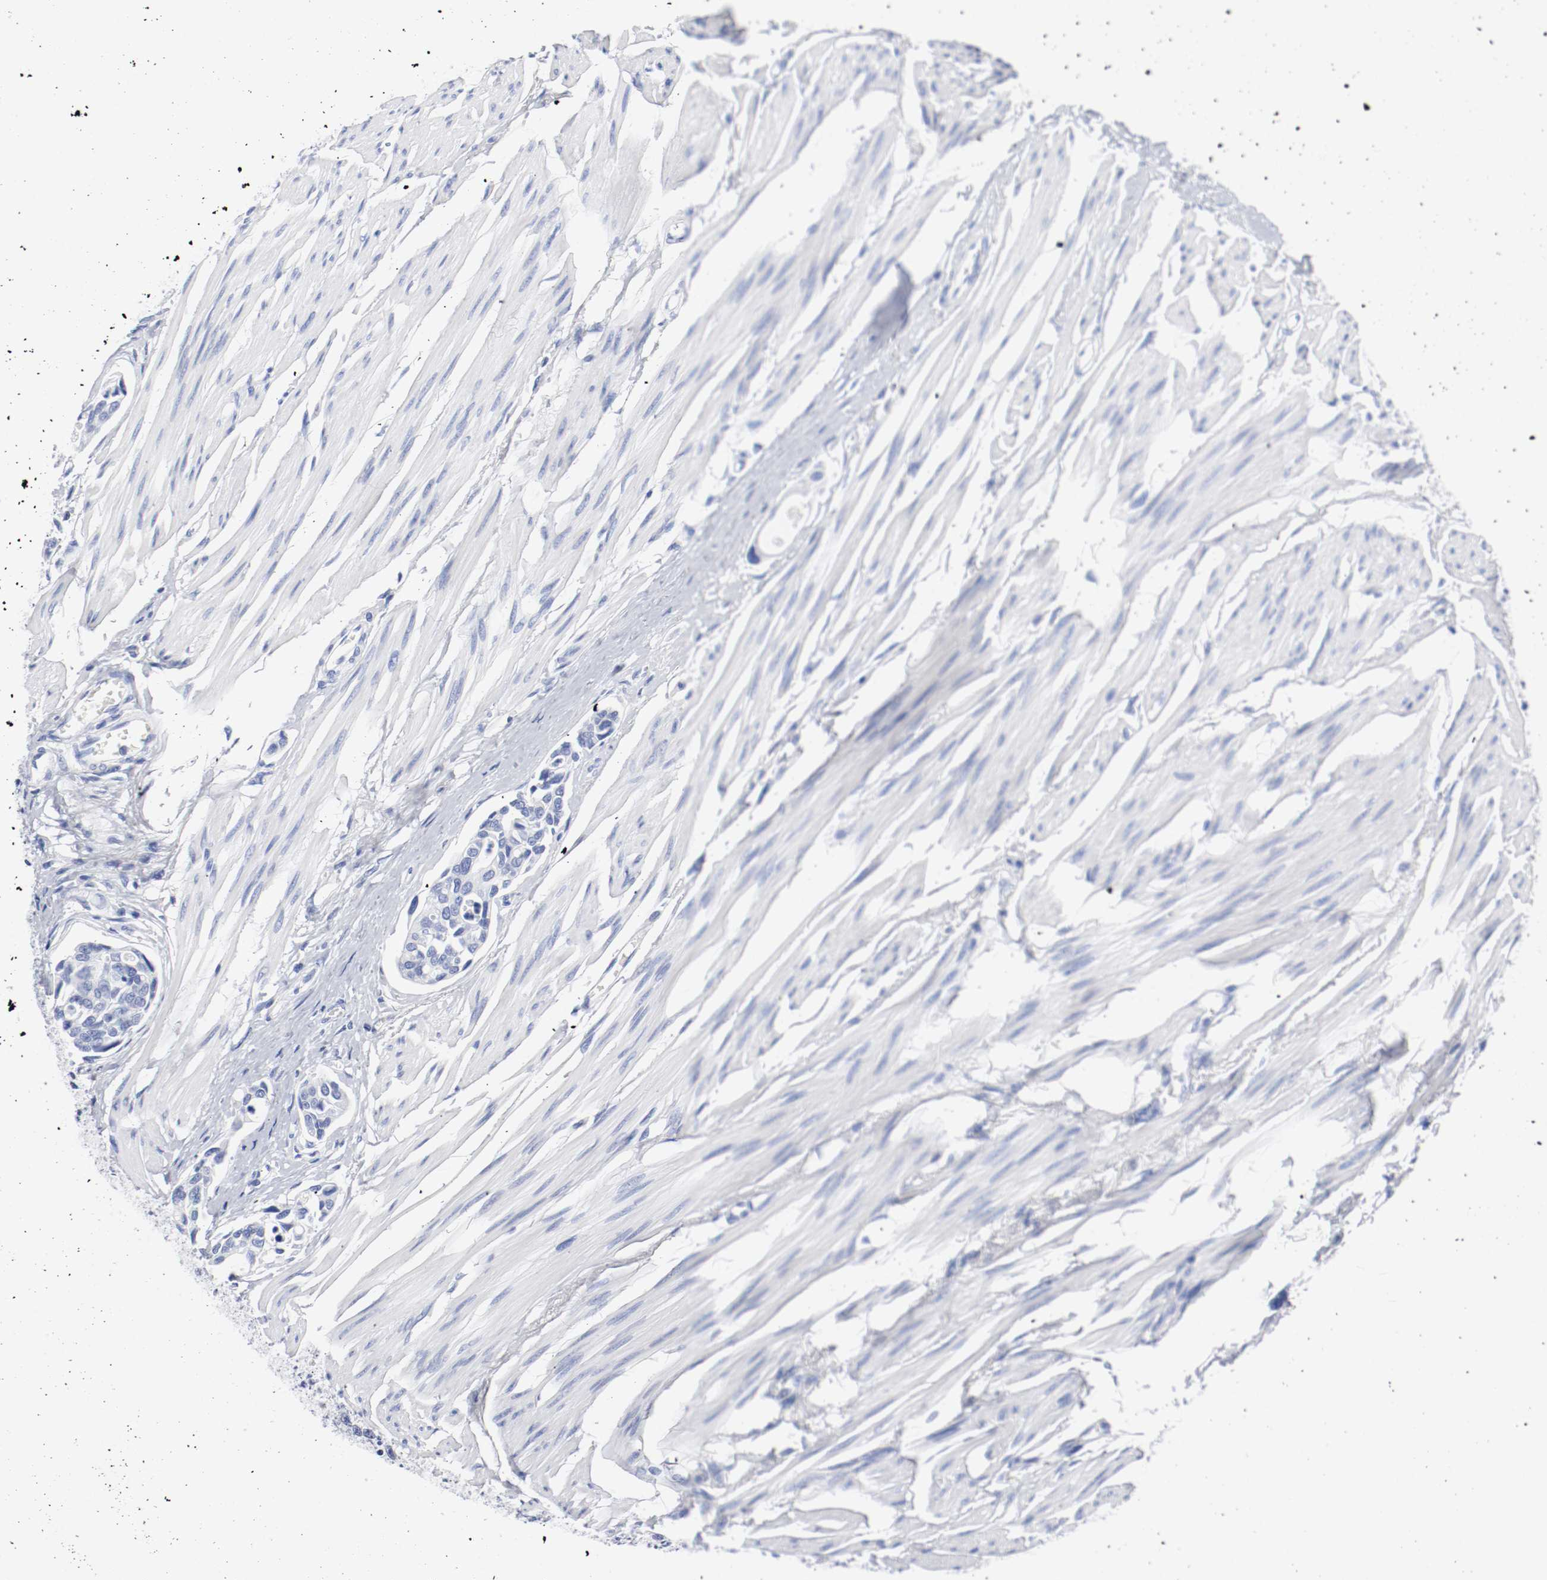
{"staining": {"intensity": "negative", "quantity": "none", "location": "none"}, "tissue": "urothelial cancer", "cell_type": "Tumor cells", "image_type": "cancer", "snomed": [{"axis": "morphology", "description": "Urothelial carcinoma, High grade"}, {"axis": "topography", "description": "Urinary bladder"}], "caption": "Tumor cells are negative for protein expression in human high-grade urothelial carcinoma. (Stains: DAB immunohistochemistry with hematoxylin counter stain, Microscopy: brightfield microscopy at high magnification).", "gene": "GAD1", "patient": {"sex": "male", "age": 78}}